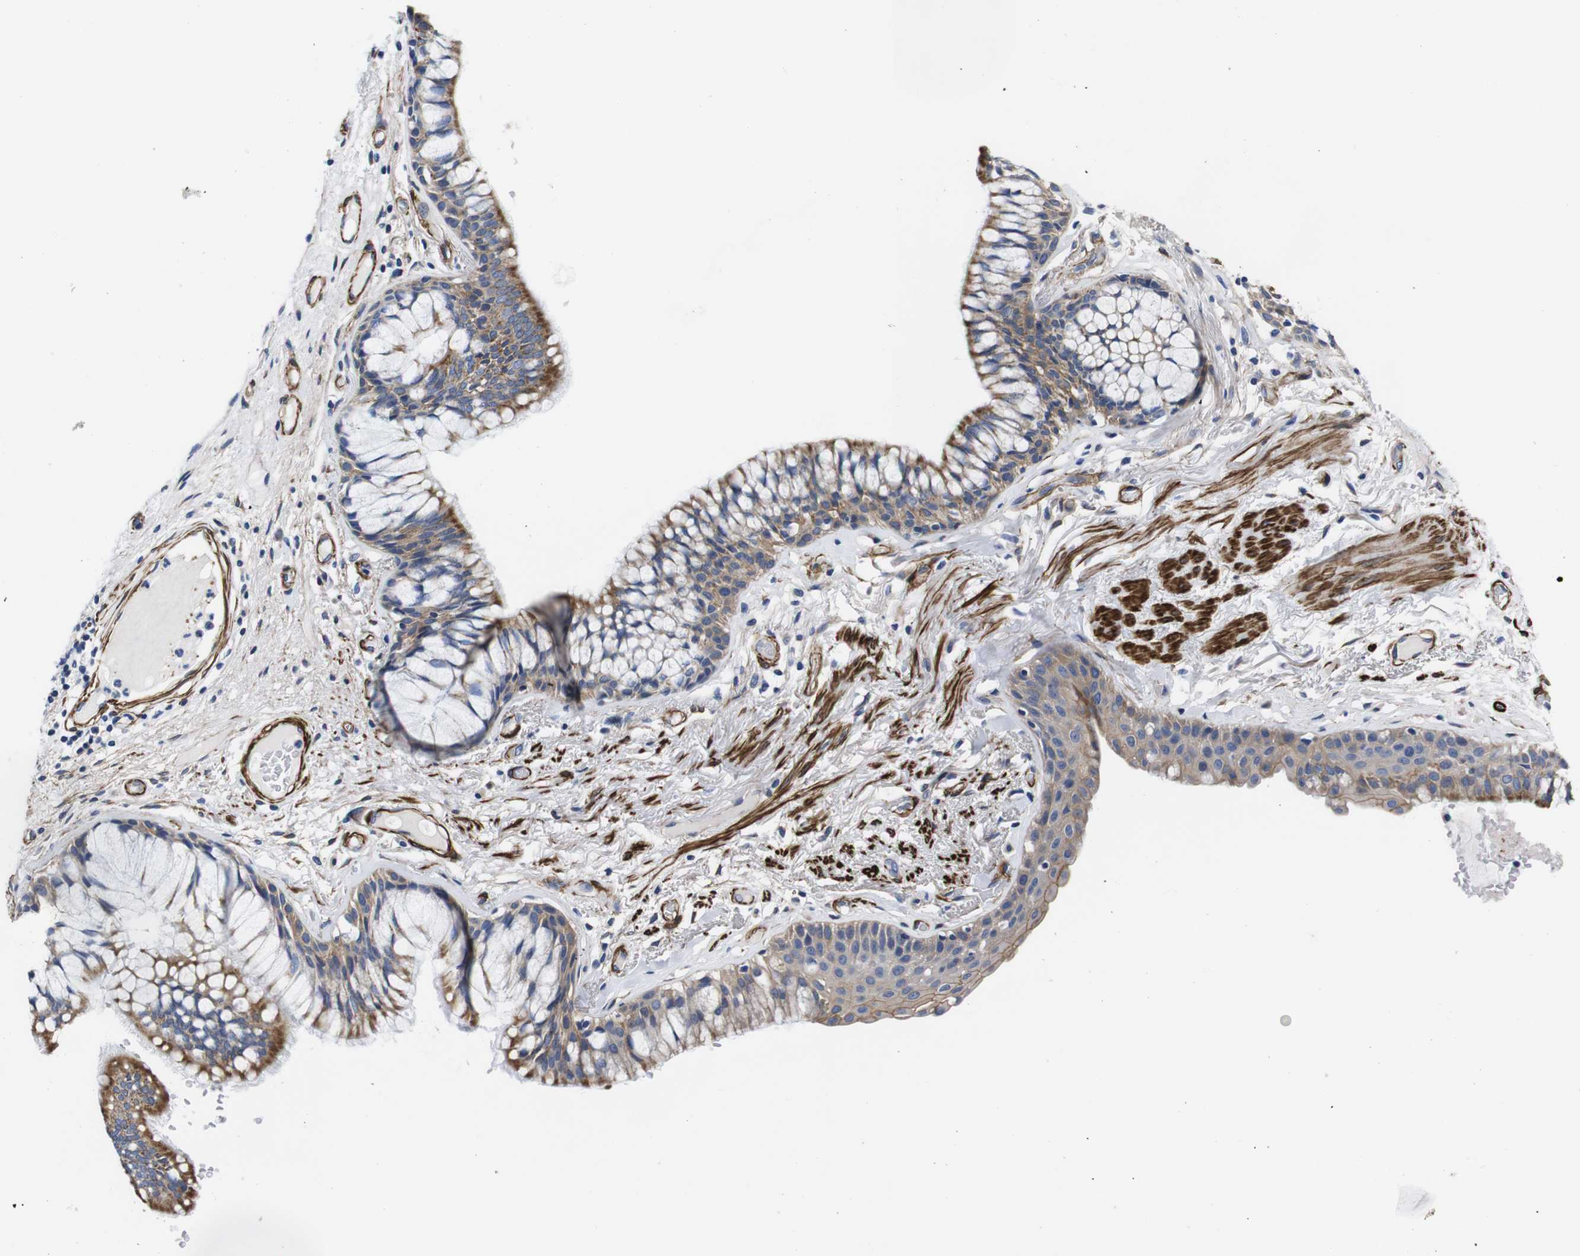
{"staining": {"intensity": "moderate", "quantity": "25%-75%", "location": "cytoplasmic/membranous"}, "tissue": "bronchus", "cell_type": "Respiratory epithelial cells", "image_type": "normal", "snomed": [{"axis": "morphology", "description": "Normal tissue, NOS"}, {"axis": "topography", "description": "Bronchus"}], "caption": "An immunohistochemistry micrograph of benign tissue is shown. Protein staining in brown highlights moderate cytoplasmic/membranous positivity in bronchus within respiratory epithelial cells. (DAB (3,3'-diaminobenzidine) = brown stain, brightfield microscopy at high magnification).", "gene": "WNT10A", "patient": {"sex": "male", "age": 66}}